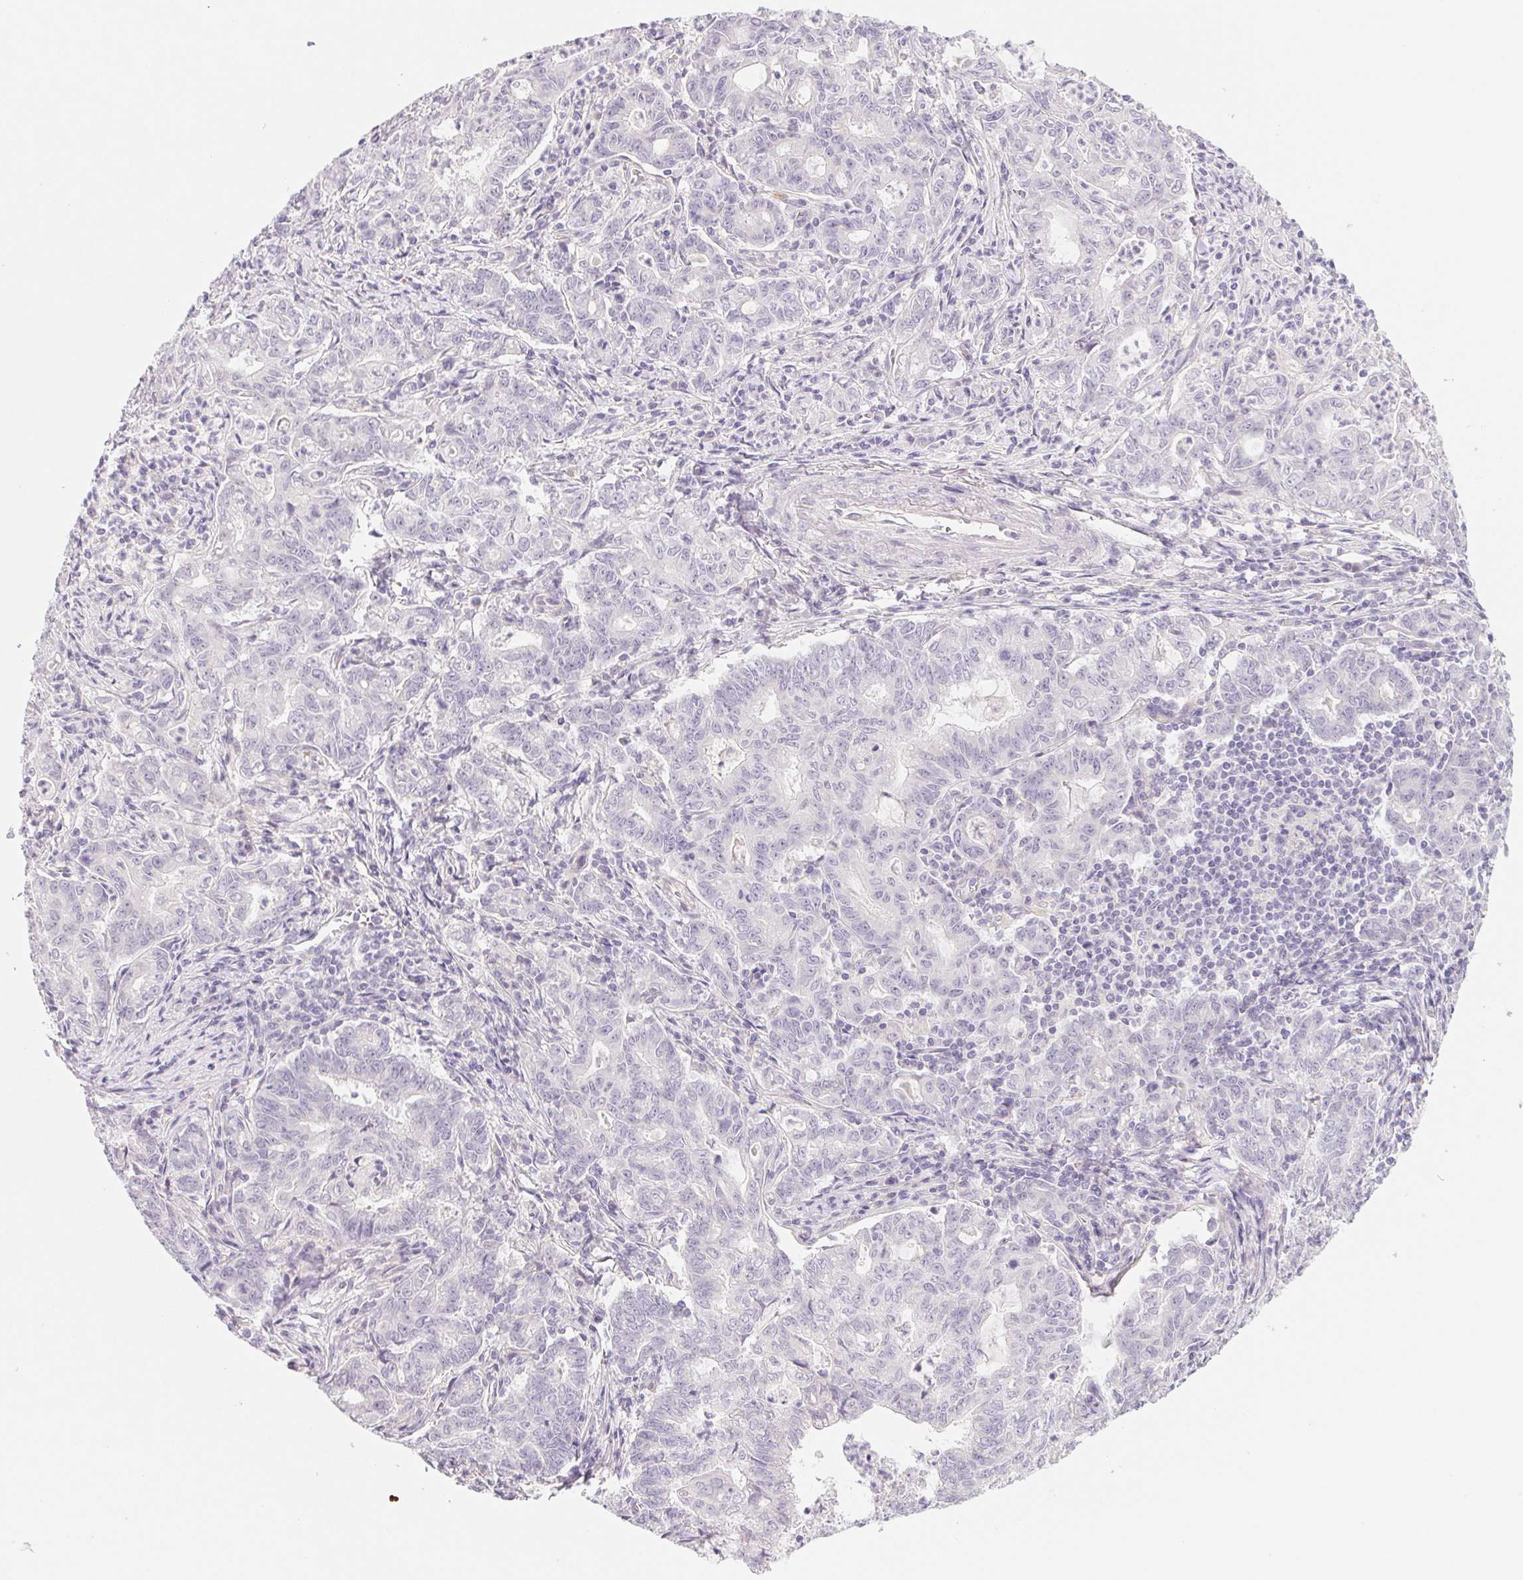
{"staining": {"intensity": "negative", "quantity": "none", "location": "none"}, "tissue": "stomach cancer", "cell_type": "Tumor cells", "image_type": "cancer", "snomed": [{"axis": "morphology", "description": "Adenocarcinoma, NOS"}, {"axis": "topography", "description": "Stomach, upper"}], "caption": "Tumor cells show no significant staining in adenocarcinoma (stomach).", "gene": "CTNND2", "patient": {"sex": "female", "age": 79}}